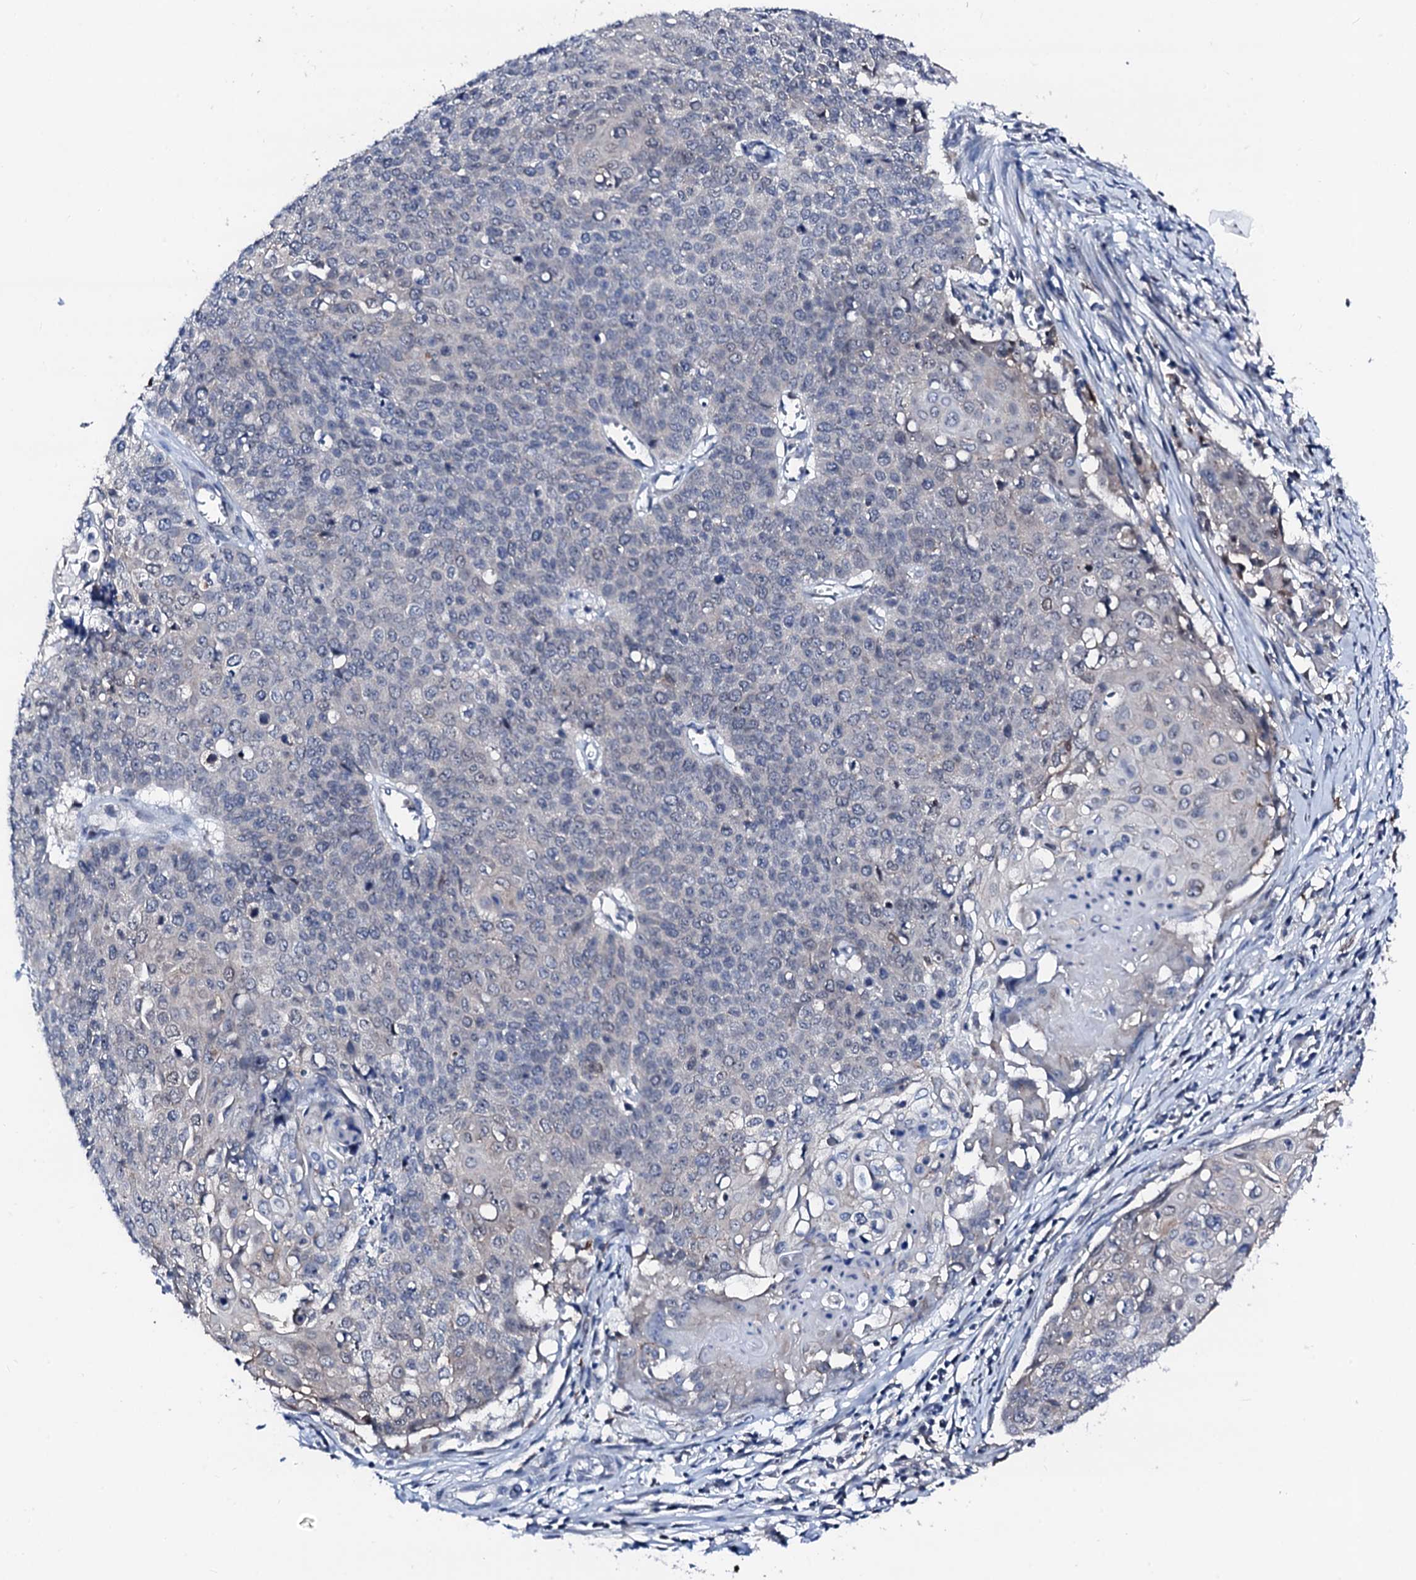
{"staining": {"intensity": "negative", "quantity": "none", "location": "none"}, "tissue": "cervical cancer", "cell_type": "Tumor cells", "image_type": "cancer", "snomed": [{"axis": "morphology", "description": "Squamous cell carcinoma, NOS"}, {"axis": "topography", "description": "Cervix"}], "caption": "Tumor cells show no significant protein positivity in cervical squamous cell carcinoma.", "gene": "TRAFD1", "patient": {"sex": "female", "age": 39}}